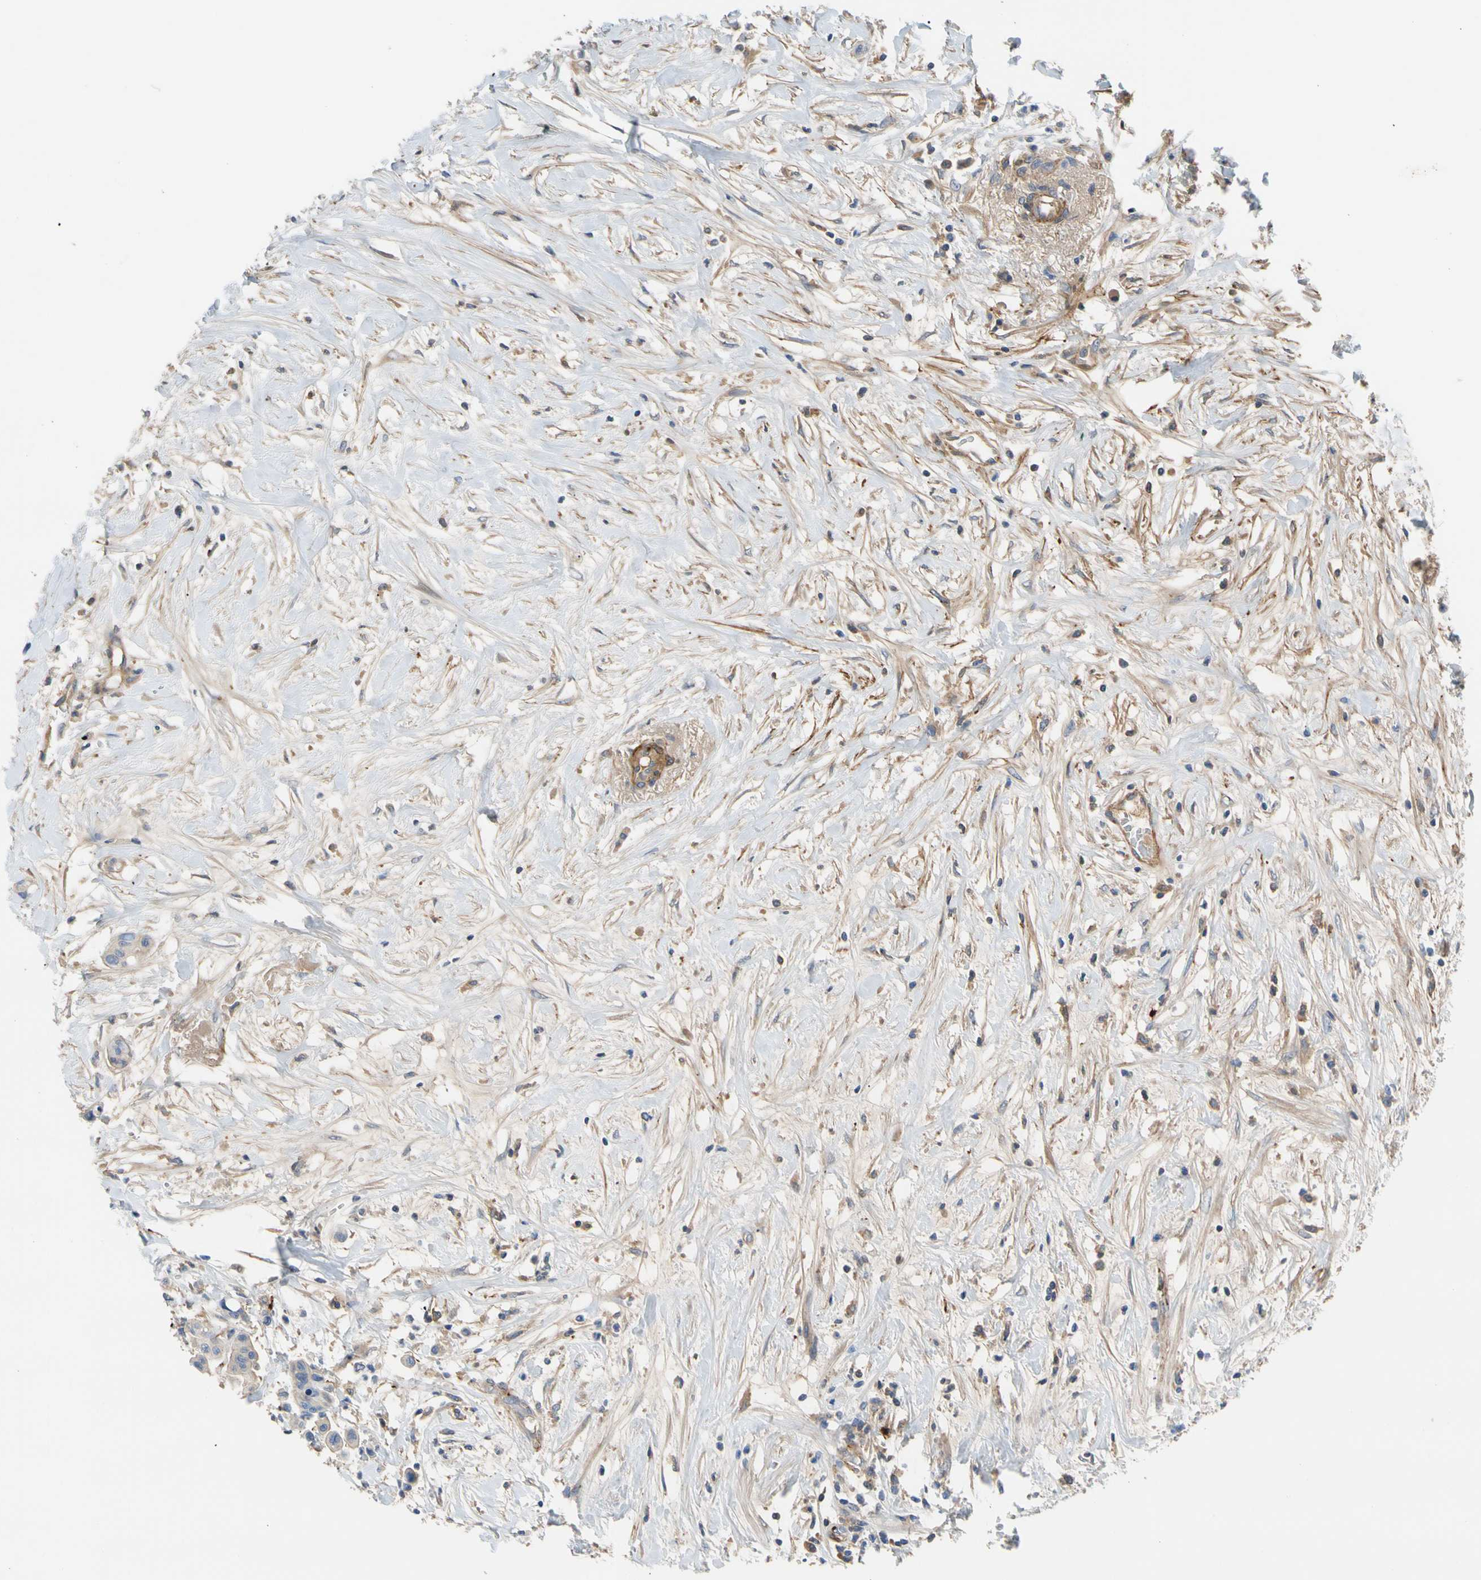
{"staining": {"intensity": "weak", "quantity": "<25%", "location": "cytoplasmic/membranous"}, "tissue": "colorectal cancer", "cell_type": "Tumor cells", "image_type": "cancer", "snomed": [{"axis": "morphology", "description": "Normal tissue, NOS"}, {"axis": "morphology", "description": "Adenocarcinoma, NOS"}, {"axis": "topography", "description": "Colon"}], "caption": "Photomicrograph shows no significant protein expression in tumor cells of colorectal cancer. Brightfield microscopy of immunohistochemistry stained with DAB (3,3'-diaminobenzidine) (brown) and hematoxylin (blue), captured at high magnification.", "gene": "ENTREP3", "patient": {"sex": "male", "age": 82}}